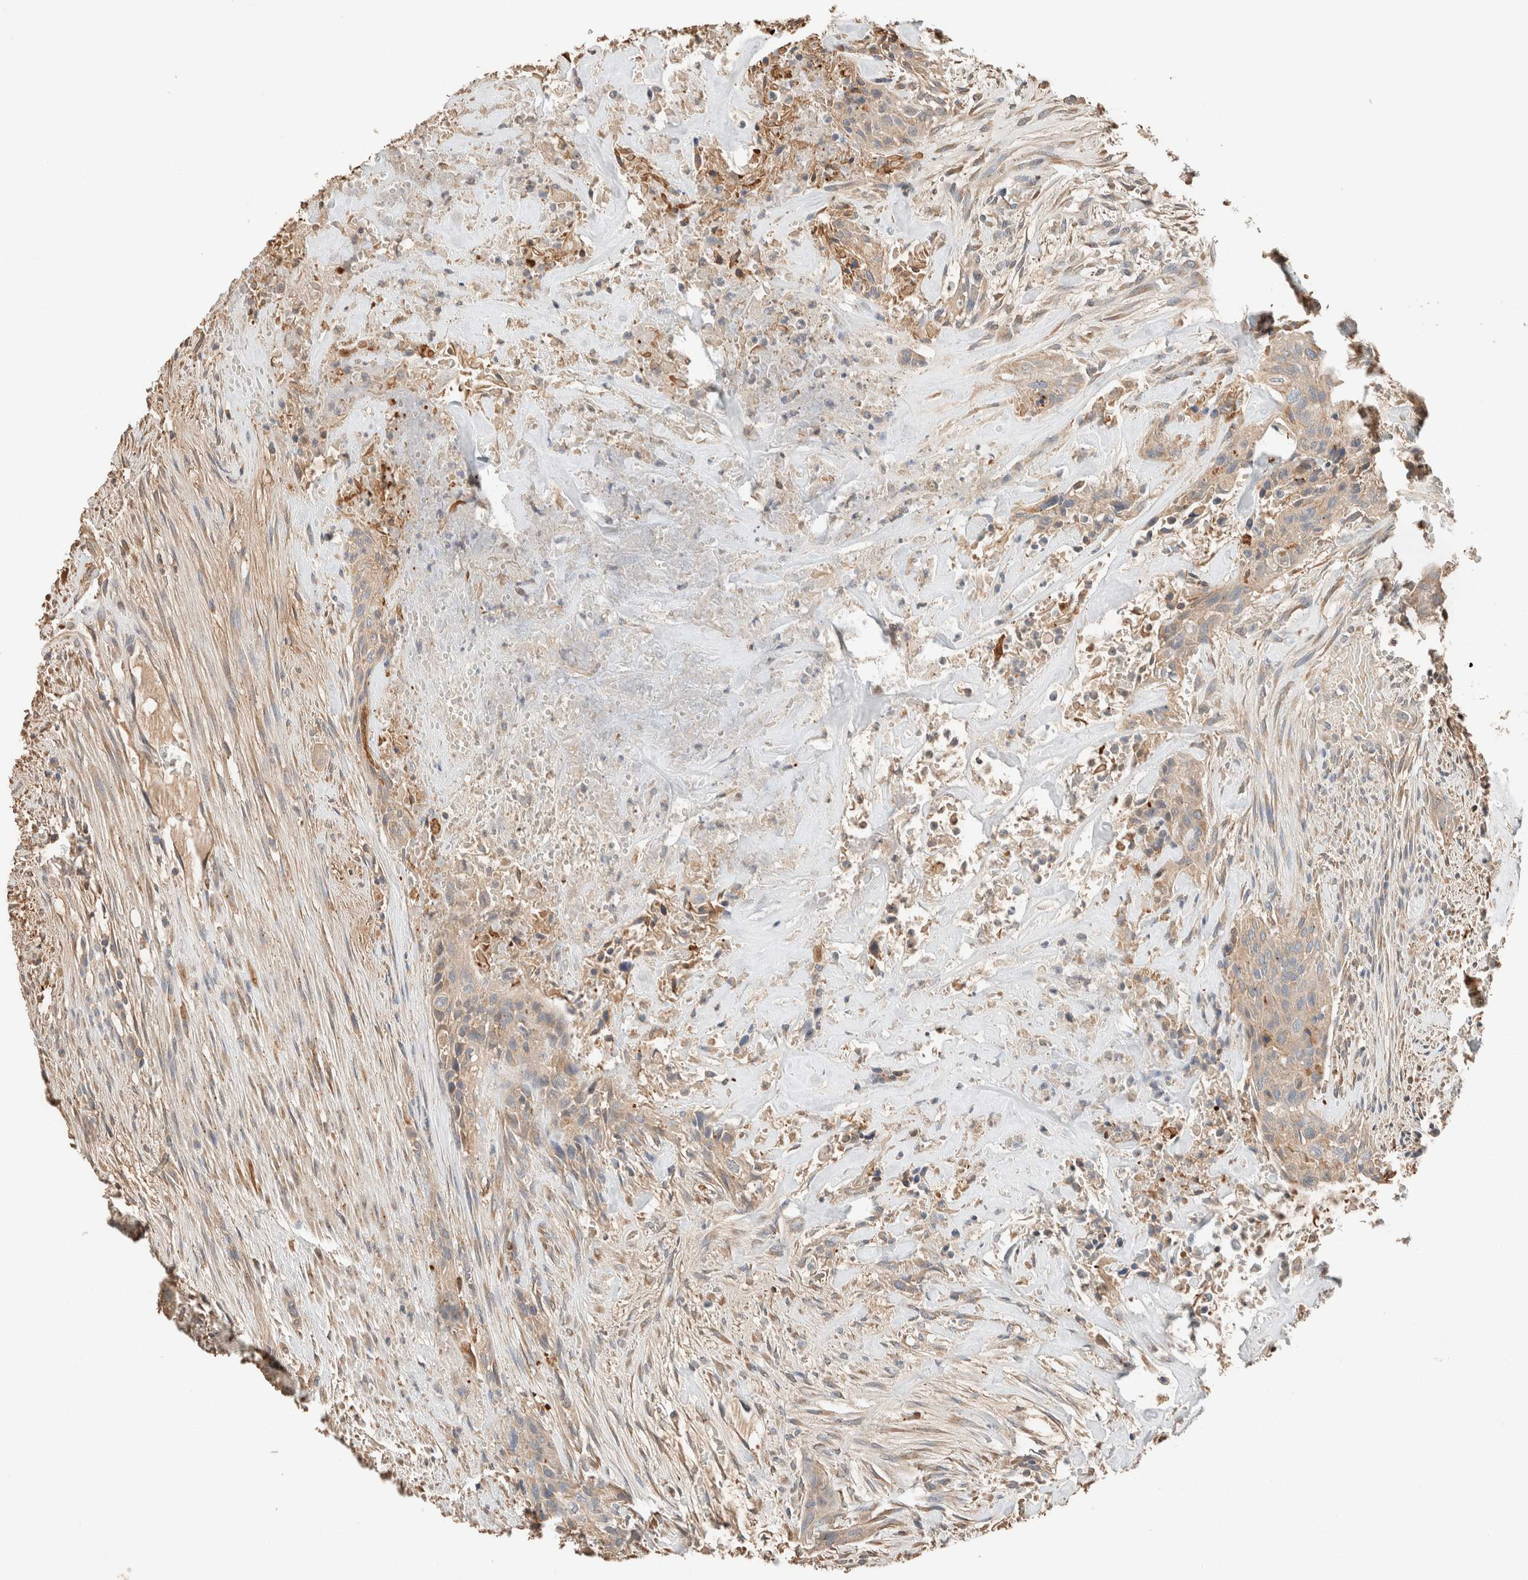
{"staining": {"intensity": "weak", "quantity": ">75%", "location": "cytoplasmic/membranous"}, "tissue": "urothelial cancer", "cell_type": "Tumor cells", "image_type": "cancer", "snomed": [{"axis": "morphology", "description": "Urothelial carcinoma, High grade"}, {"axis": "topography", "description": "Urinary bladder"}], "caption": "High-power microscopy captured an immunohistochemistry image of high-grade urothelial carcinoma, revealing weak cytoplasmic/membranous positivity in about >75% of tumor cells. Nuclei are stained in blue.", "gene": "TUBD1", "patient": {"sex": "male", "age": 35}}